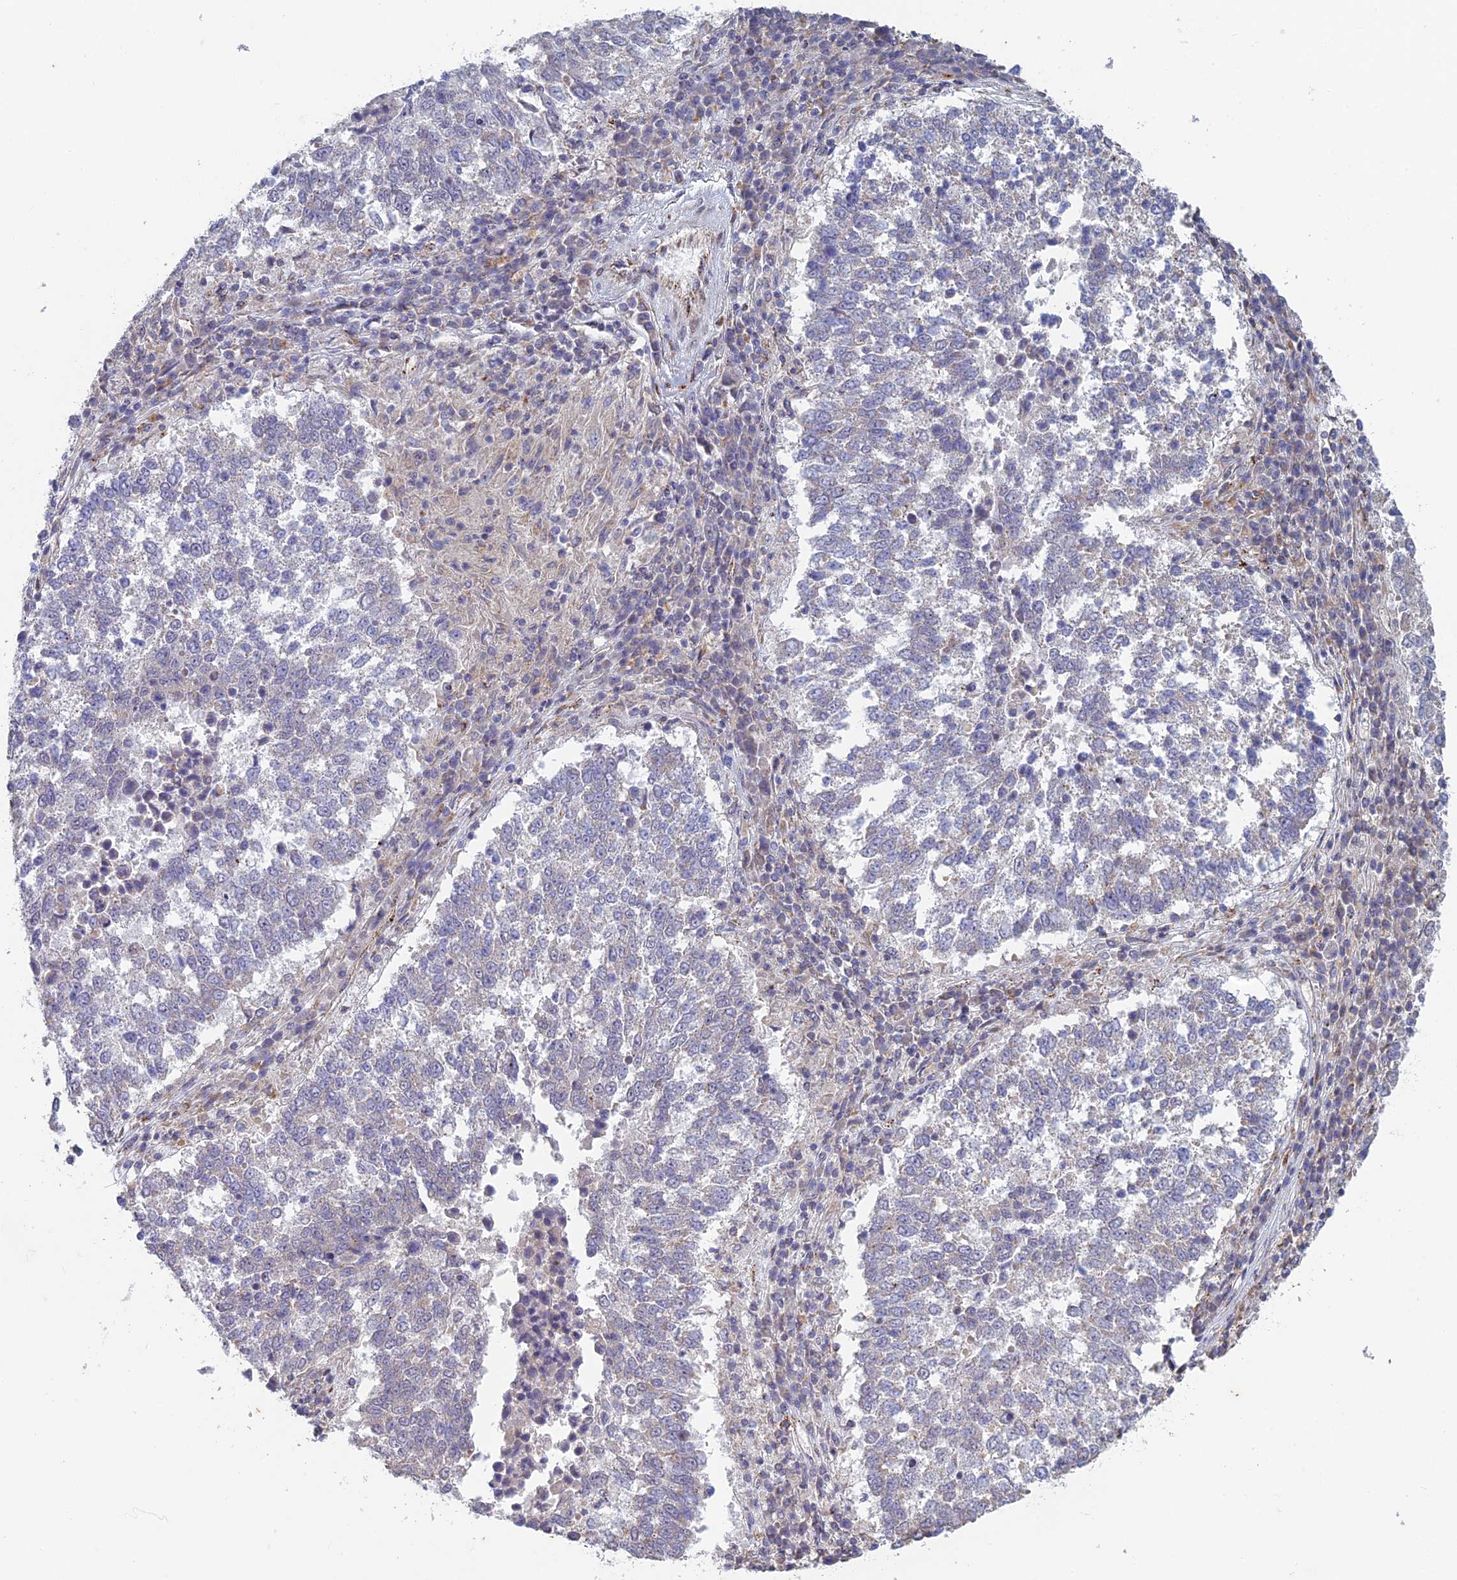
{"staining": {"intensity": "negative", "quantity": "none", "location": "none"}, "tissue": "lung cancer", "cell_type": "Tumor cells", "image_type": "cancer", "snomed": [{"axis": "morphology", "description": "Squamous cell carcinoma, NOS"}, {"axis": "topography", "description": "Lung"}], "caption": "This micrograph is of squamous cell carcinoma (lung) stained with immunohistochemistry to label a protein in brown with the nuclei are counter-stained blue. There is no staining in tumor cells.", "gene": "FOXS1", "patient": {"sex": "male", "age": 73}}